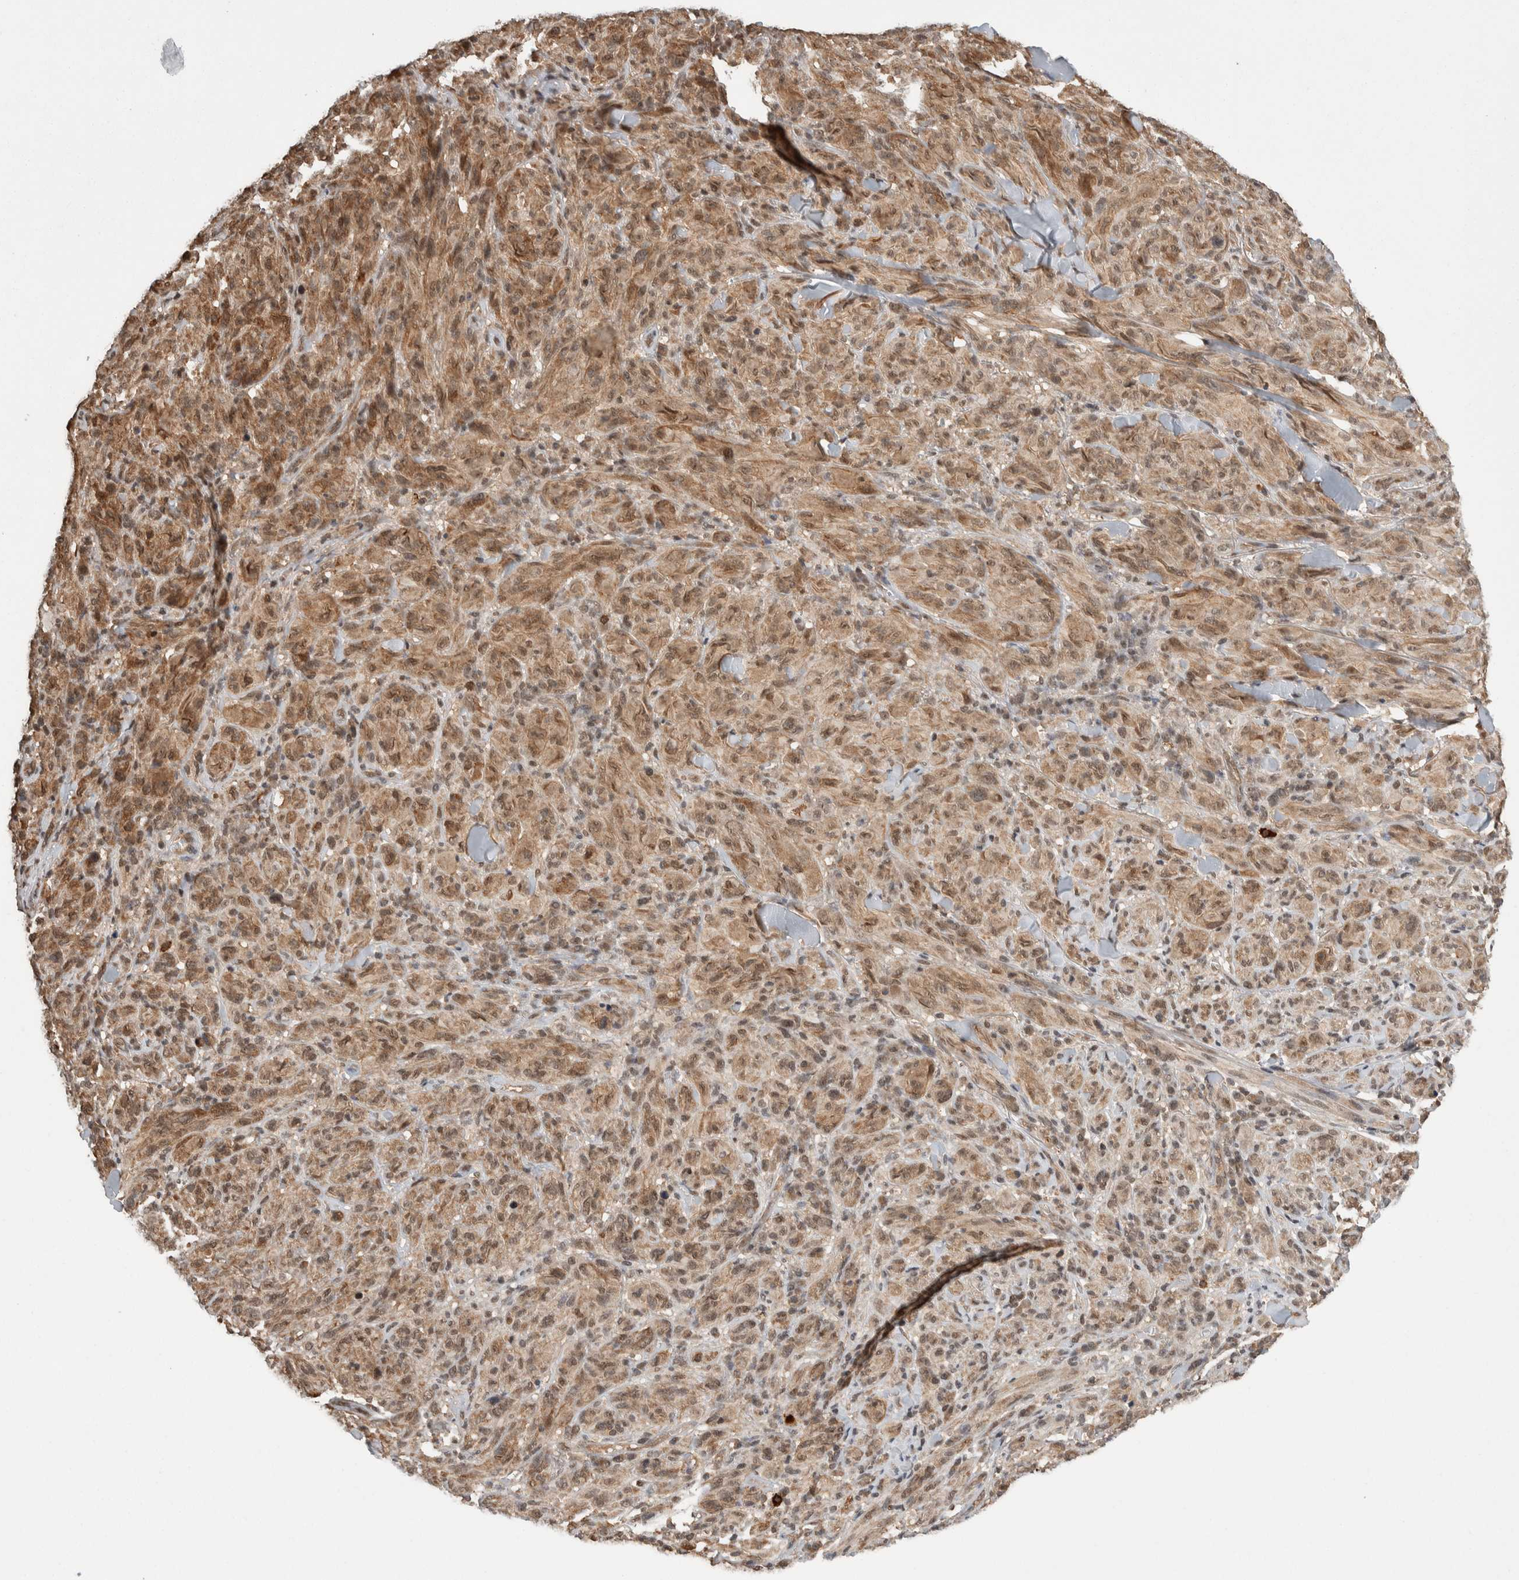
{"staining": {"intensity": "moderate", "quantity": ">75%", "location": "nuclear"}, "tissue": "melanoma", "cell_type": "Tumor cells", "image_type": "cancer", "snomed": [{"axis": "morphology", "description": "Malignant melanoma, NOS"}, {"axis": "topography", "description": "Skin of head"}], "caption": "Immunohistochemical staining of human melanoma shows medium levels of moderate nuclear staining in approximately >75% of tumor cells.", "gene": "ZNF592", "patient": {"sex": "male", "age": 96}}